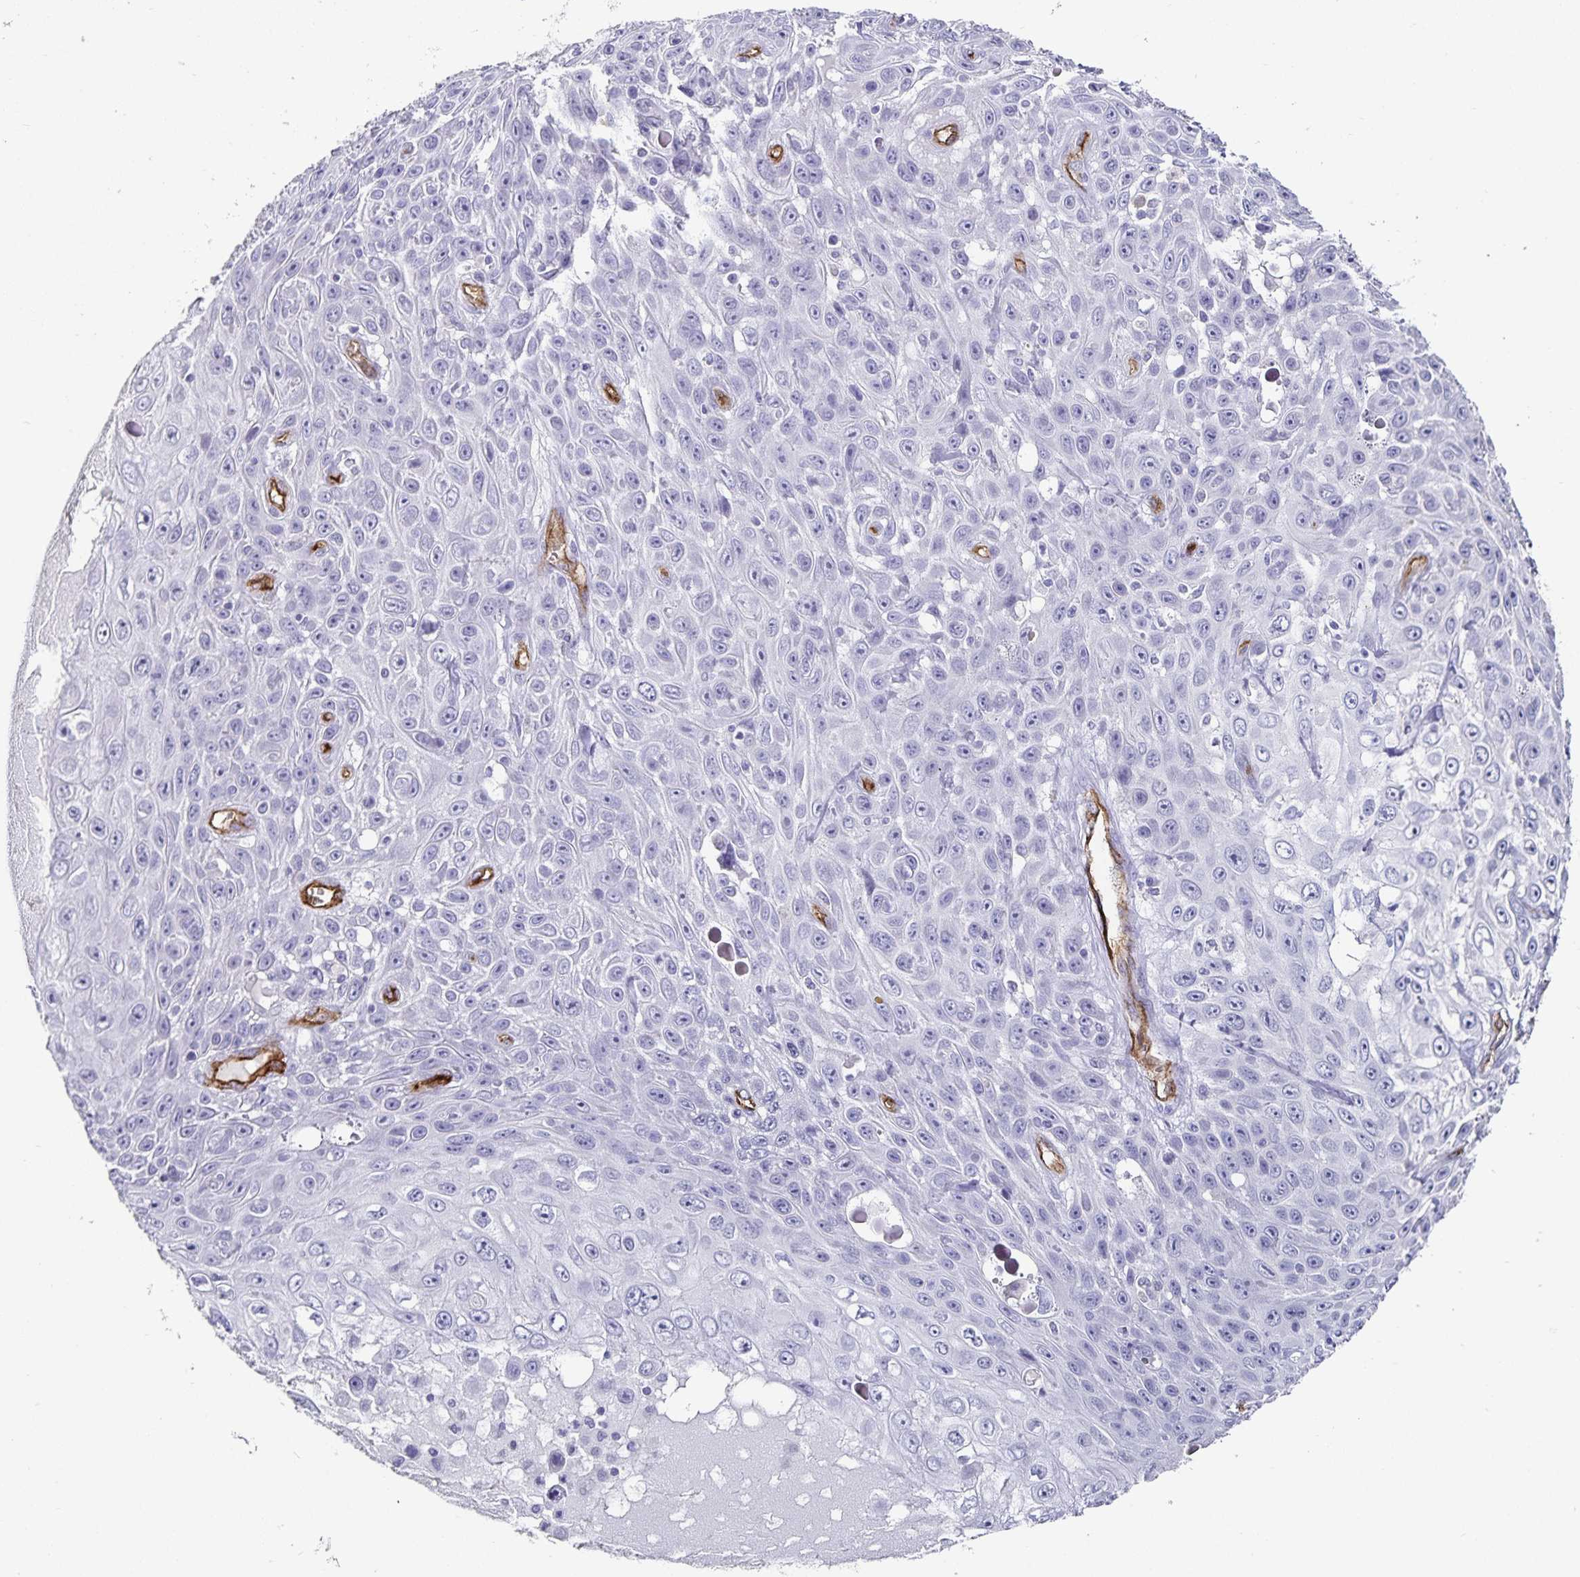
{"staining": {"intensity": "negative", "quantity": "none", "location": "none"}, "tissue": "skin cancer", "cell_type": "Tumor cells", "image_type": "cancer", "snomed": [{"axis": "morphology", "description": "Squamous cell carcinoma, NOS"}, {"axis": "topography", "description": "Skin"}], "caption": "High power microscopy photomicrograph of an immunohistochemistry (IHC) image of skin squamous cell carcinoma, revealing no significant positivity in tumor cells.", "gene": "PODXL", "patient": {"sex": "male", "age": 82}}